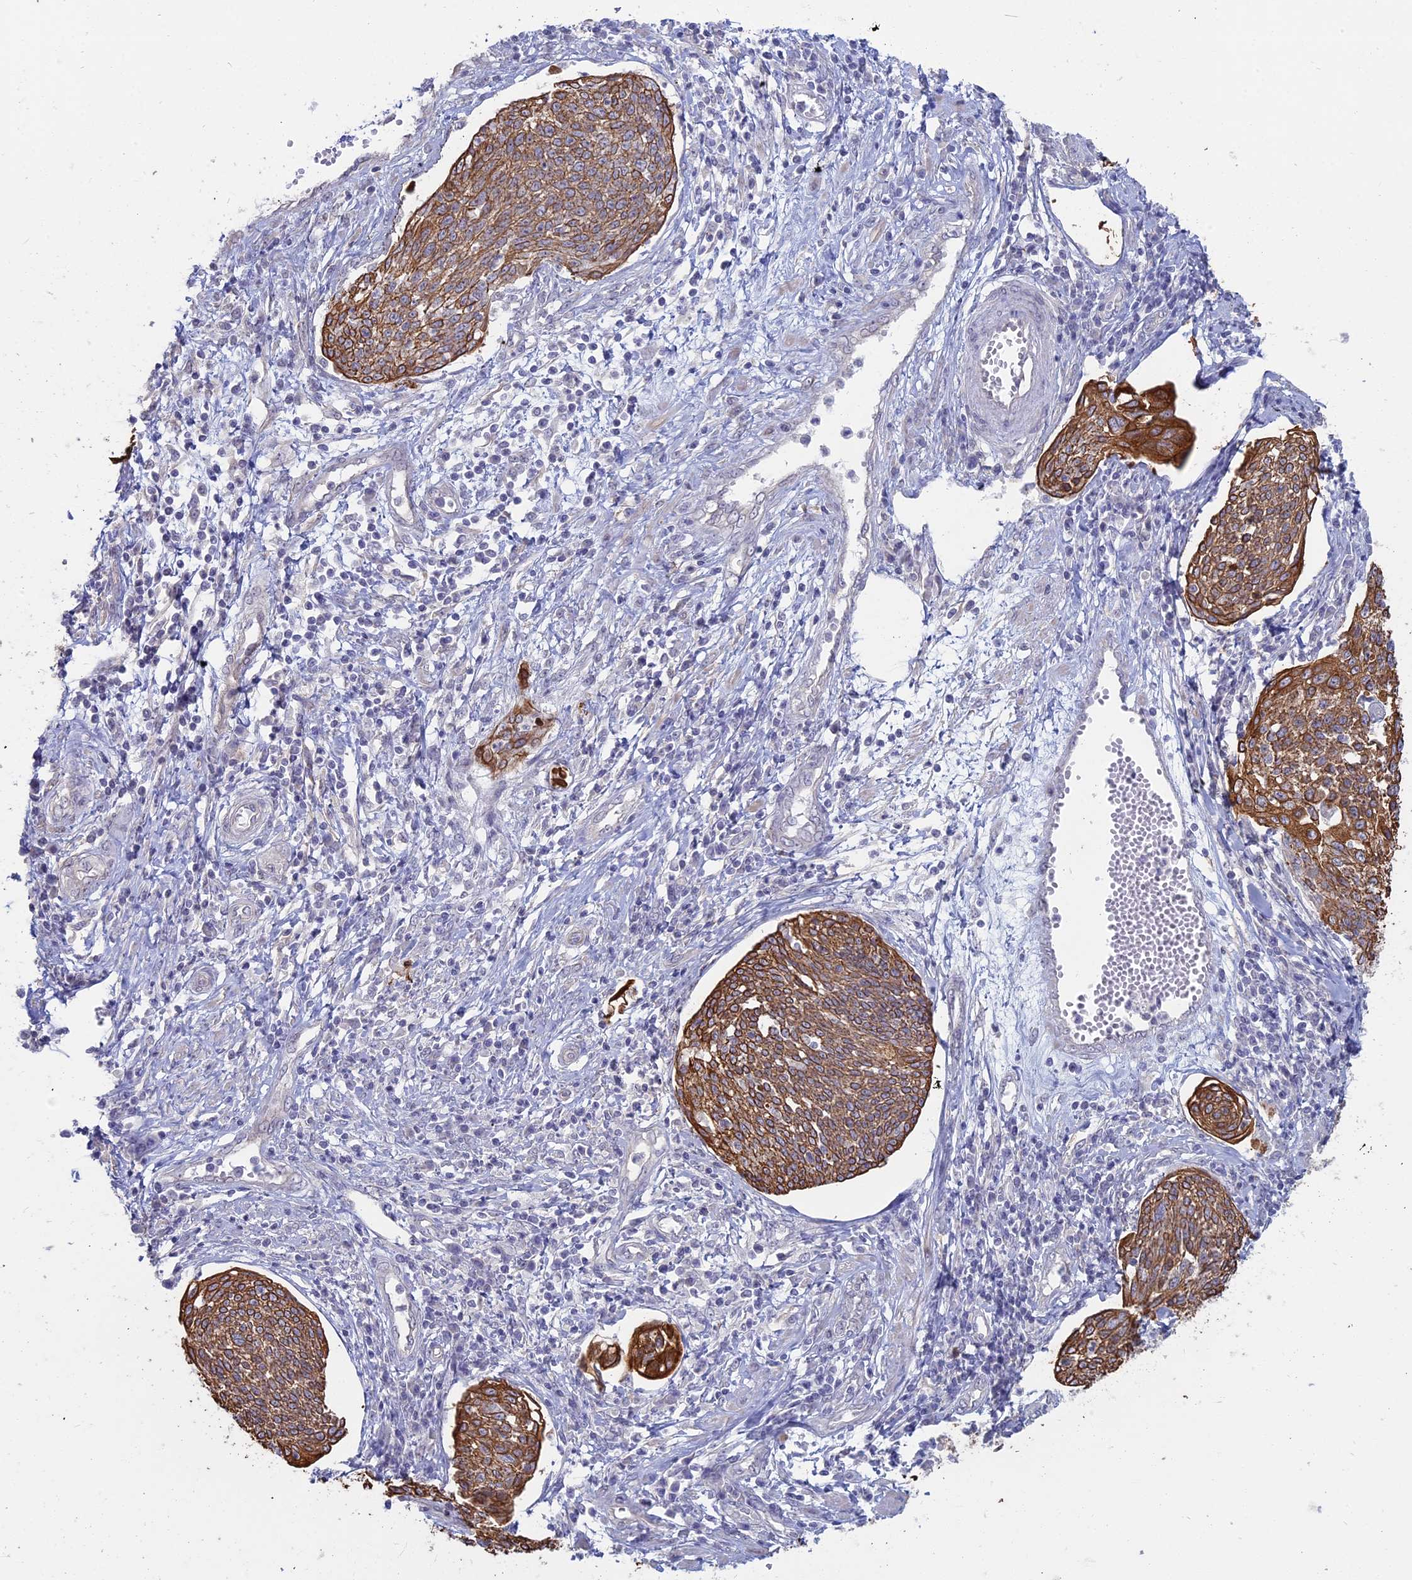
{"staining": {"intensity": "strong", "quantity": ">75%", "location": "cytoplasmic/membranous"}, "tissue": "cervical cancer", "cell_type": "Tumor cells", "image_type": "cancer", "snomed": [{"axis": "morphology", "description": "Squamous cell carcinoma, NOS"}, {"axis": "topography", "description": "Cervix"}], "caption": "Cervical cancer stained for a protein (brown) shows strong cytoplasmic/membranous positive expression in approximately >75% of tumor cells.", "gene": "MYO5B", "patient": {"sex": "female", "age": 34}}